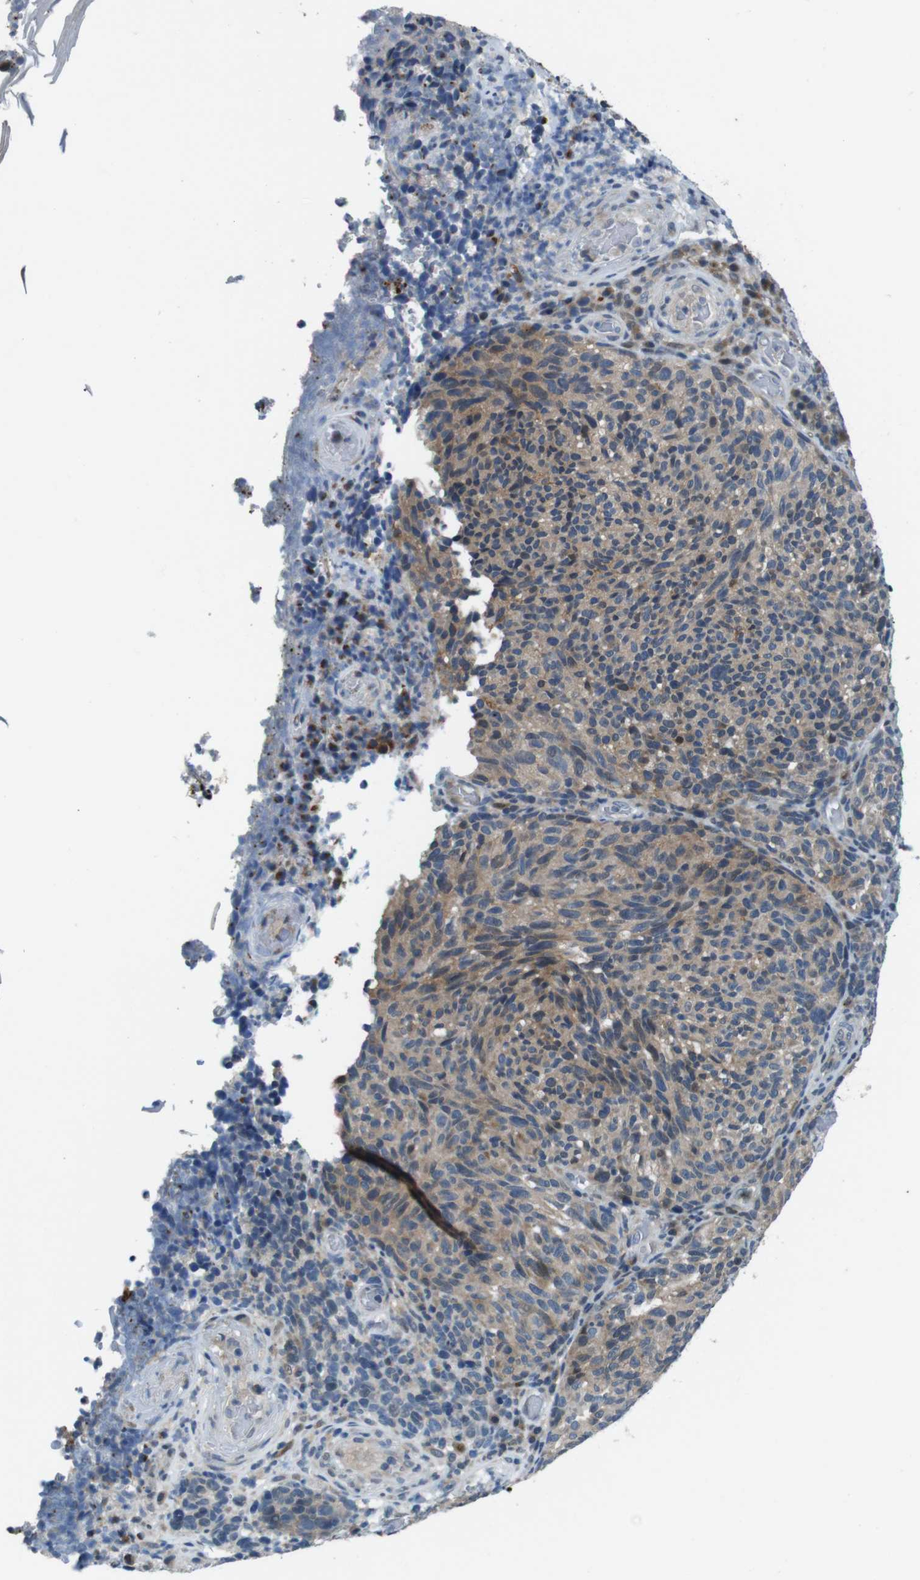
{"staining": {"intensity": "moderate", "quantity": "25%-75%", "location": "cytoplasmic/membranous"}, "tissue": "melanoma", "cell_type": "Tumor cells", "image_type": "cancer", "snomed": [{"axis": "morphology", "description": "Malignant melanoma, NOS"}, {"axis": "topography", "description": "Skin"}], "caption": "IHC photomicrograph of neoplastic tissue: melanoma stained using immunohistochemistry displays medium levels of moderate protein expression localized specifically in the cytoplasmic/membranous of tumor cells, appearing as a cytoplasmic/membranous brown color.", "gene": "LRP5", "patient": {"sex": "female", "age": 73}}